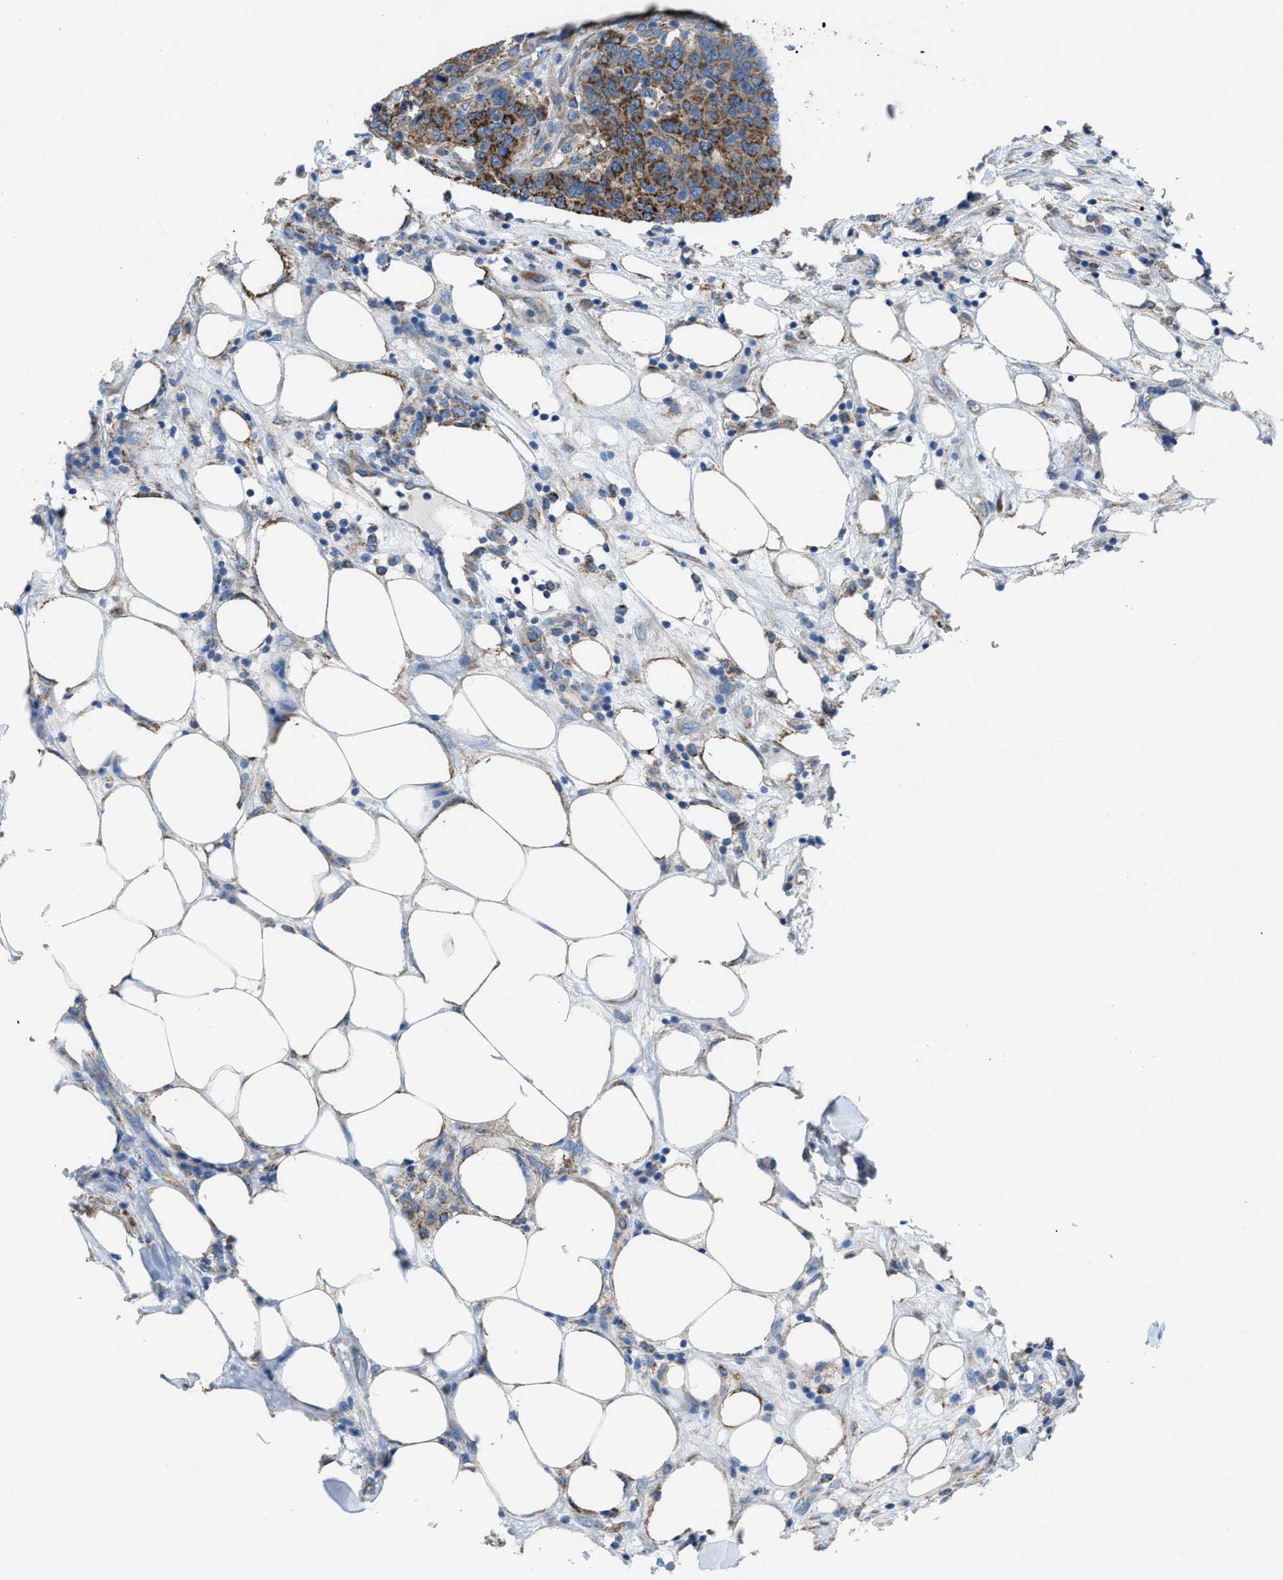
{"staining": {"intensity": "moderate", "quantity": ">75%", "location": "cytoplasmic/membranous"}, "tissue": "breast cancer", "cell_type": "Tumor cells", "image_type": "cancer", "snomed": [{"axis": "morphology", "description": "Duct carcinoma"}, {"axis": "topography", "description": "Breast"}], "caption": "Infiltrating ductal carcinoma (breast) stained with a brown dye displays moderate cytoplasmic/membranous positive staining in about >75% of tumor cells.", "gene": "DOLPP1", "patient": {"sex": "female", "age": 37}}